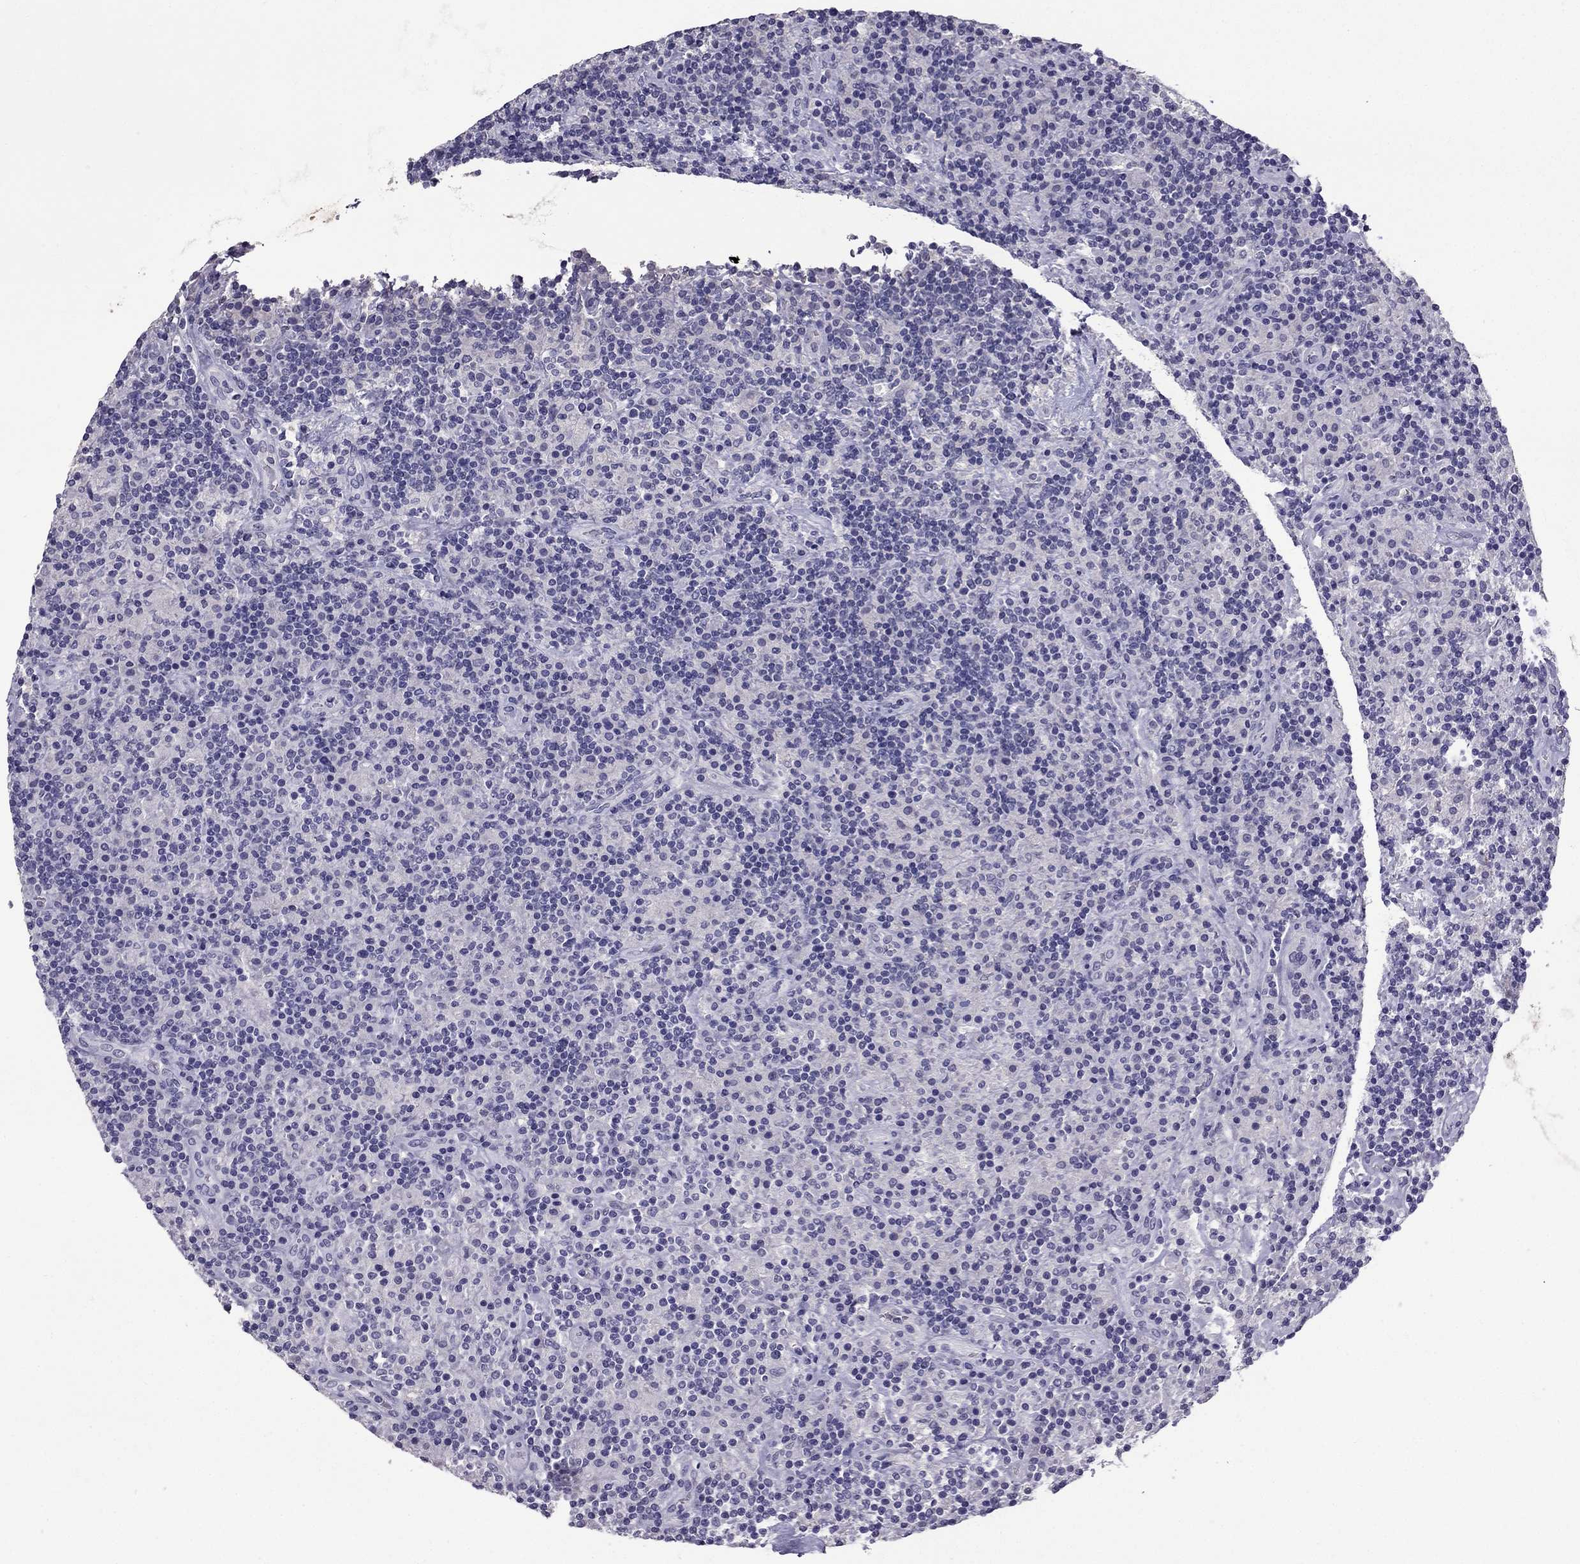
{"staining": {"intensity": "negative", "quantity": "none", "location": "none"}, "tissue": "lymphoma", "cell_type": "Tumor cells", "image_type": "cancer", "snomed": [{"axis": "morphology", "description": "Hodgkin's disease, NOS"}, {"axis": "topography", "description": "Lymph node"}], "caption": "The image exhibits no significant staining in tumor cells of lymphoma. (IHC, brightfield microscopy, high magnification).", "gene": "SCG5", "patient": {"sex": "male", "age": 70}}